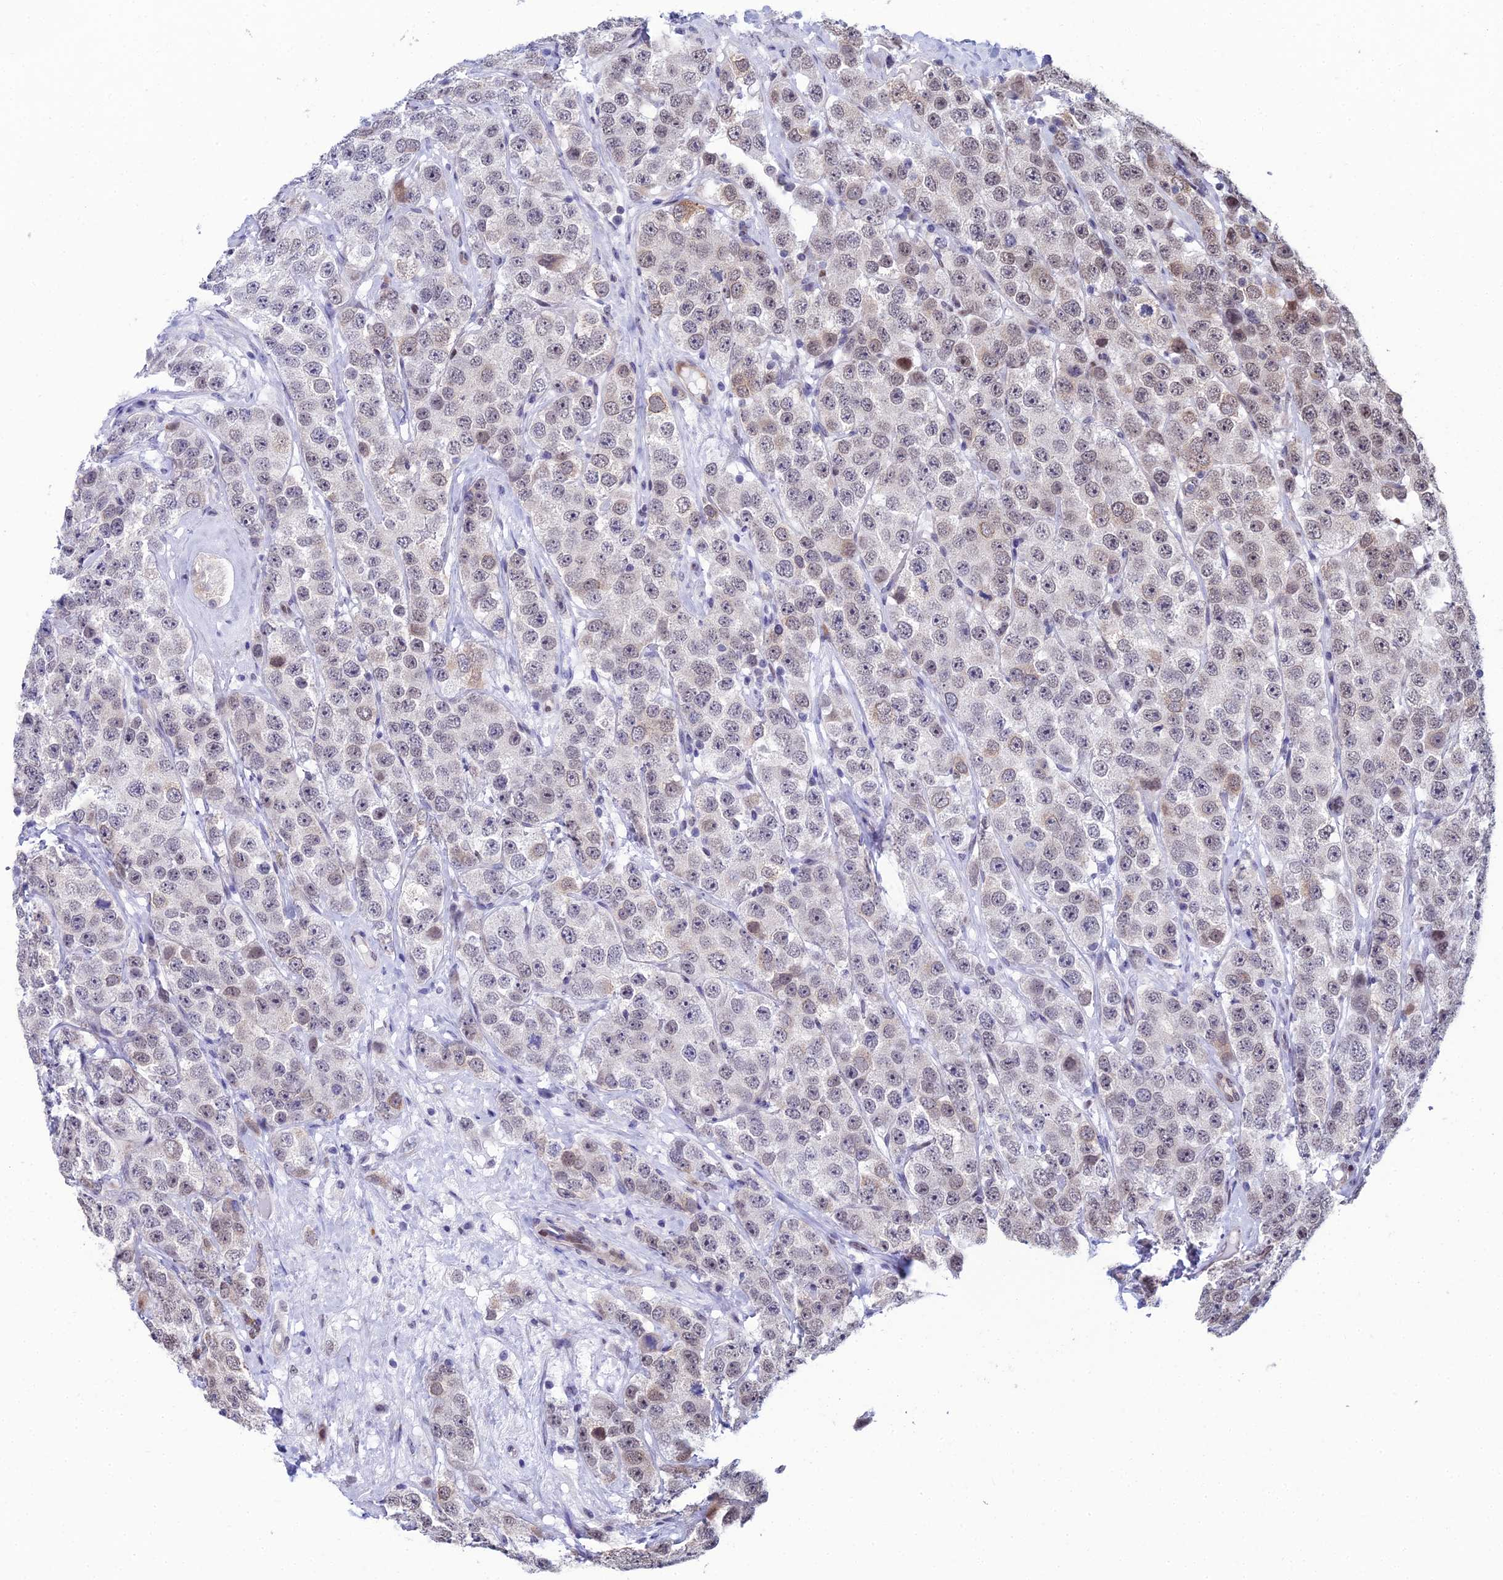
{"staining": {"intensity": "negative", "quantity": "none", "location": "none"}, "tissue": "testis cancer", "cell_type": "Tumor cells", "image_type": "cancer", "snomed": [{"axis": "morphology", "description": "Seminoma, NOS"}, {"axis": "topography", "description": "Testis"}], "caption": "A photomicrograph of testis cancer (seminoma) stained for a protein shows no brown staining in tumor cells.", "gene": "ZNF668", "patient": {"sex": "male", "age": 28}}